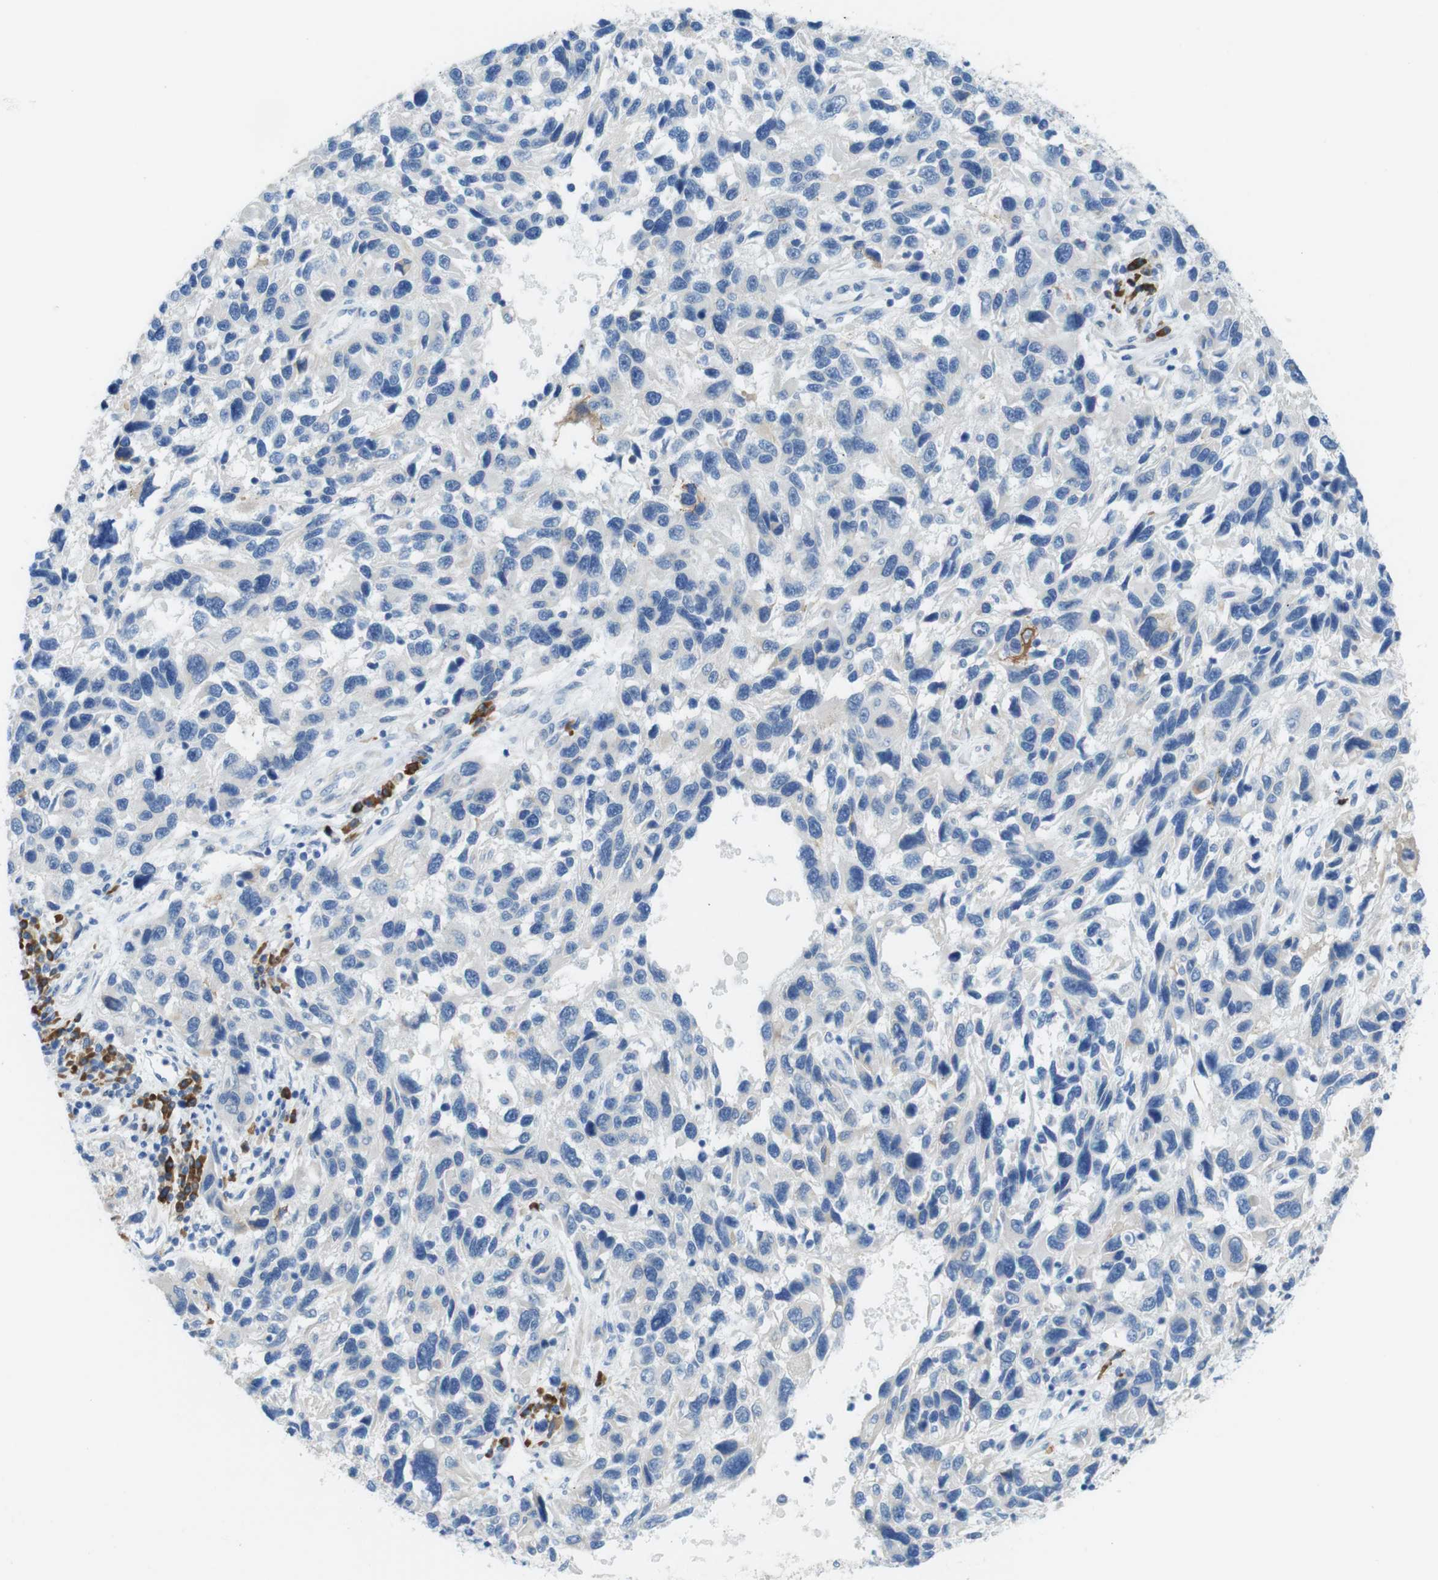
{"staining": {"intensity": "negative", "quantity": "none", "location": "none"}, "tissue": "melanoma", "cell_type": "Tumor cells", "image_type": "cancer", "snomed": [{"axis": "morphology", "description": "Malignant melanoma, NOS"}, {"axis": "topography", "description": "Skin"}], "caption": "Immunohistochemical staining of human melanoma reveals no significant positivity in tumor cells.", "gene": "CLMN", "patient": {"sex": "male", "age": 53}}